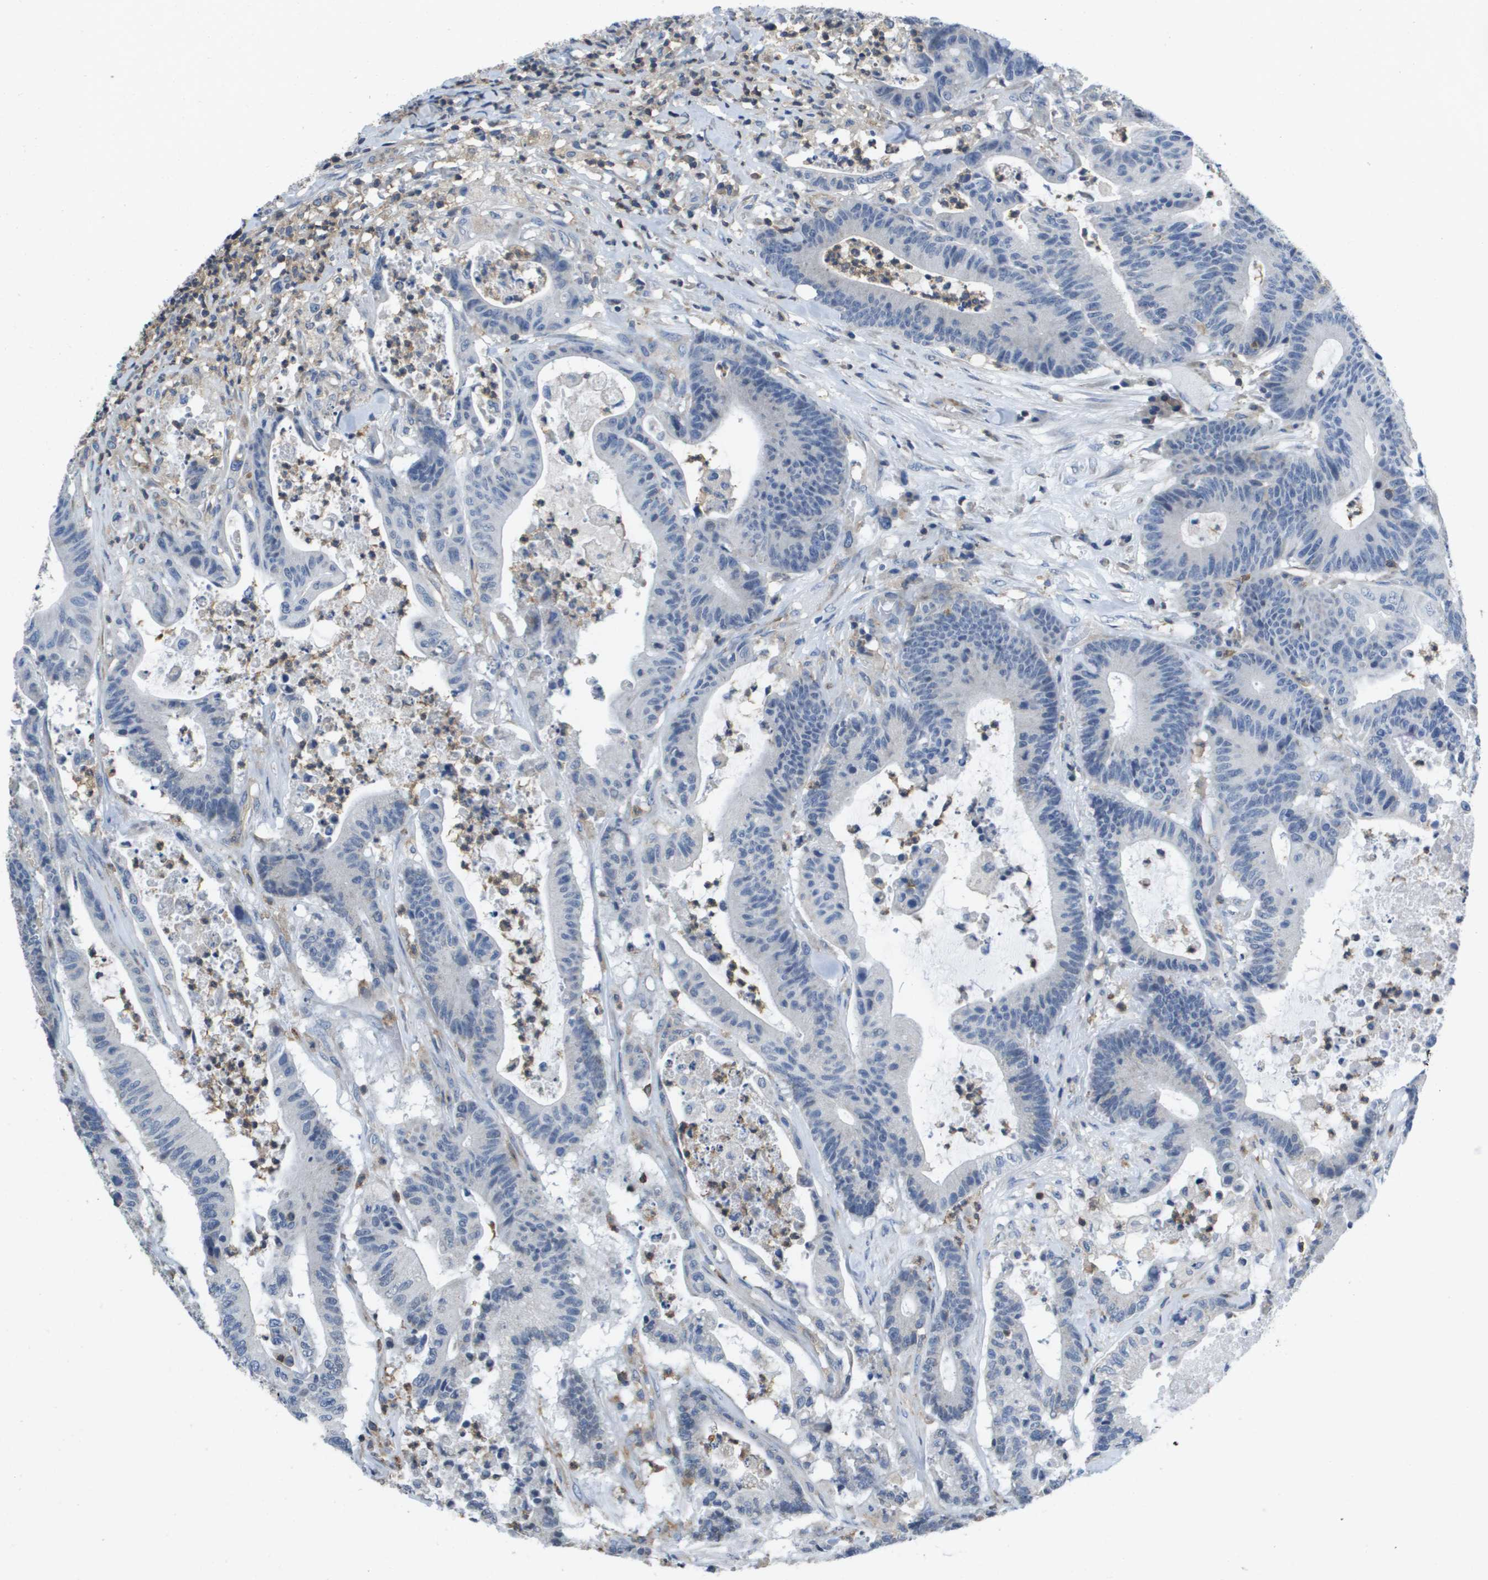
{"staining": {"intensity": "negative", "quantity": "none", "location": "none"}, "tissue": "colorectal cancer", "cell_type": "Tumor cells", "image_type": "cancer", "snomed": [{"axis": "morphology", "description": "Adenocarcinoma, NOS"}, {"axis": "topography", "description": "Colon"}], "caption": "Colorectal cancer (adenocarcinoma) was stained to show a protein in brown. There is no significant positivity in tumor cells.", "gene": "RCSD1", "patient": {"sex": "female", "age": 84}}